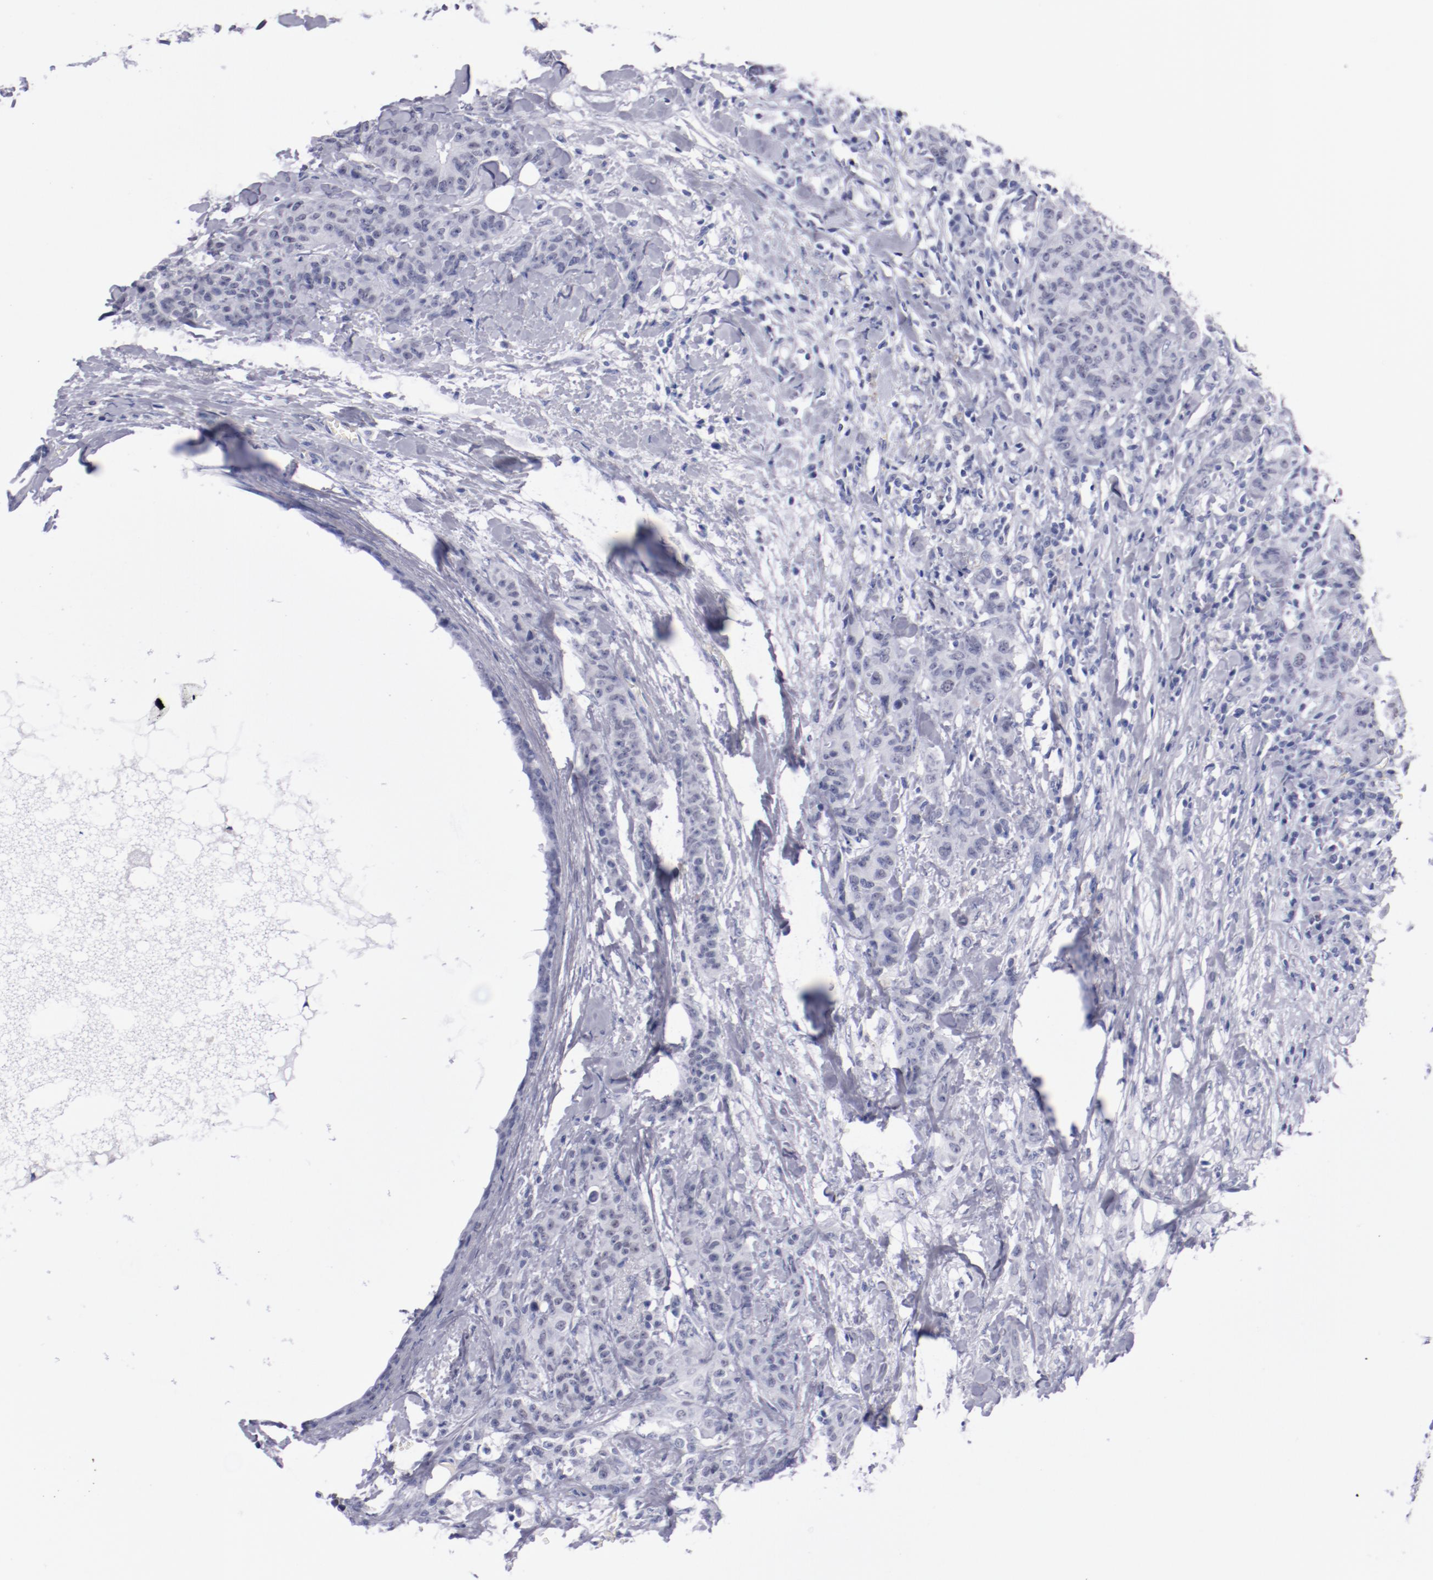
{"staining": {"intensity": "negative", "quantity": "none", "location": "none"}, "tissue": "breast cancer", "cell_type": "Tumor cells", "image_type": "cancer", "snomed": [{"axis": "morphology", "description": "Duct carcinoma"}, {"axis": "topography", "description": "Breast"}], "caption": "DAB (3,3'-diaminobenzidine) immunohistochemical staining of human breast cancer shows no significant staining in tumor cells.", "gene": "HNF1B", "patient": {"sex": "female", "age": 40}}